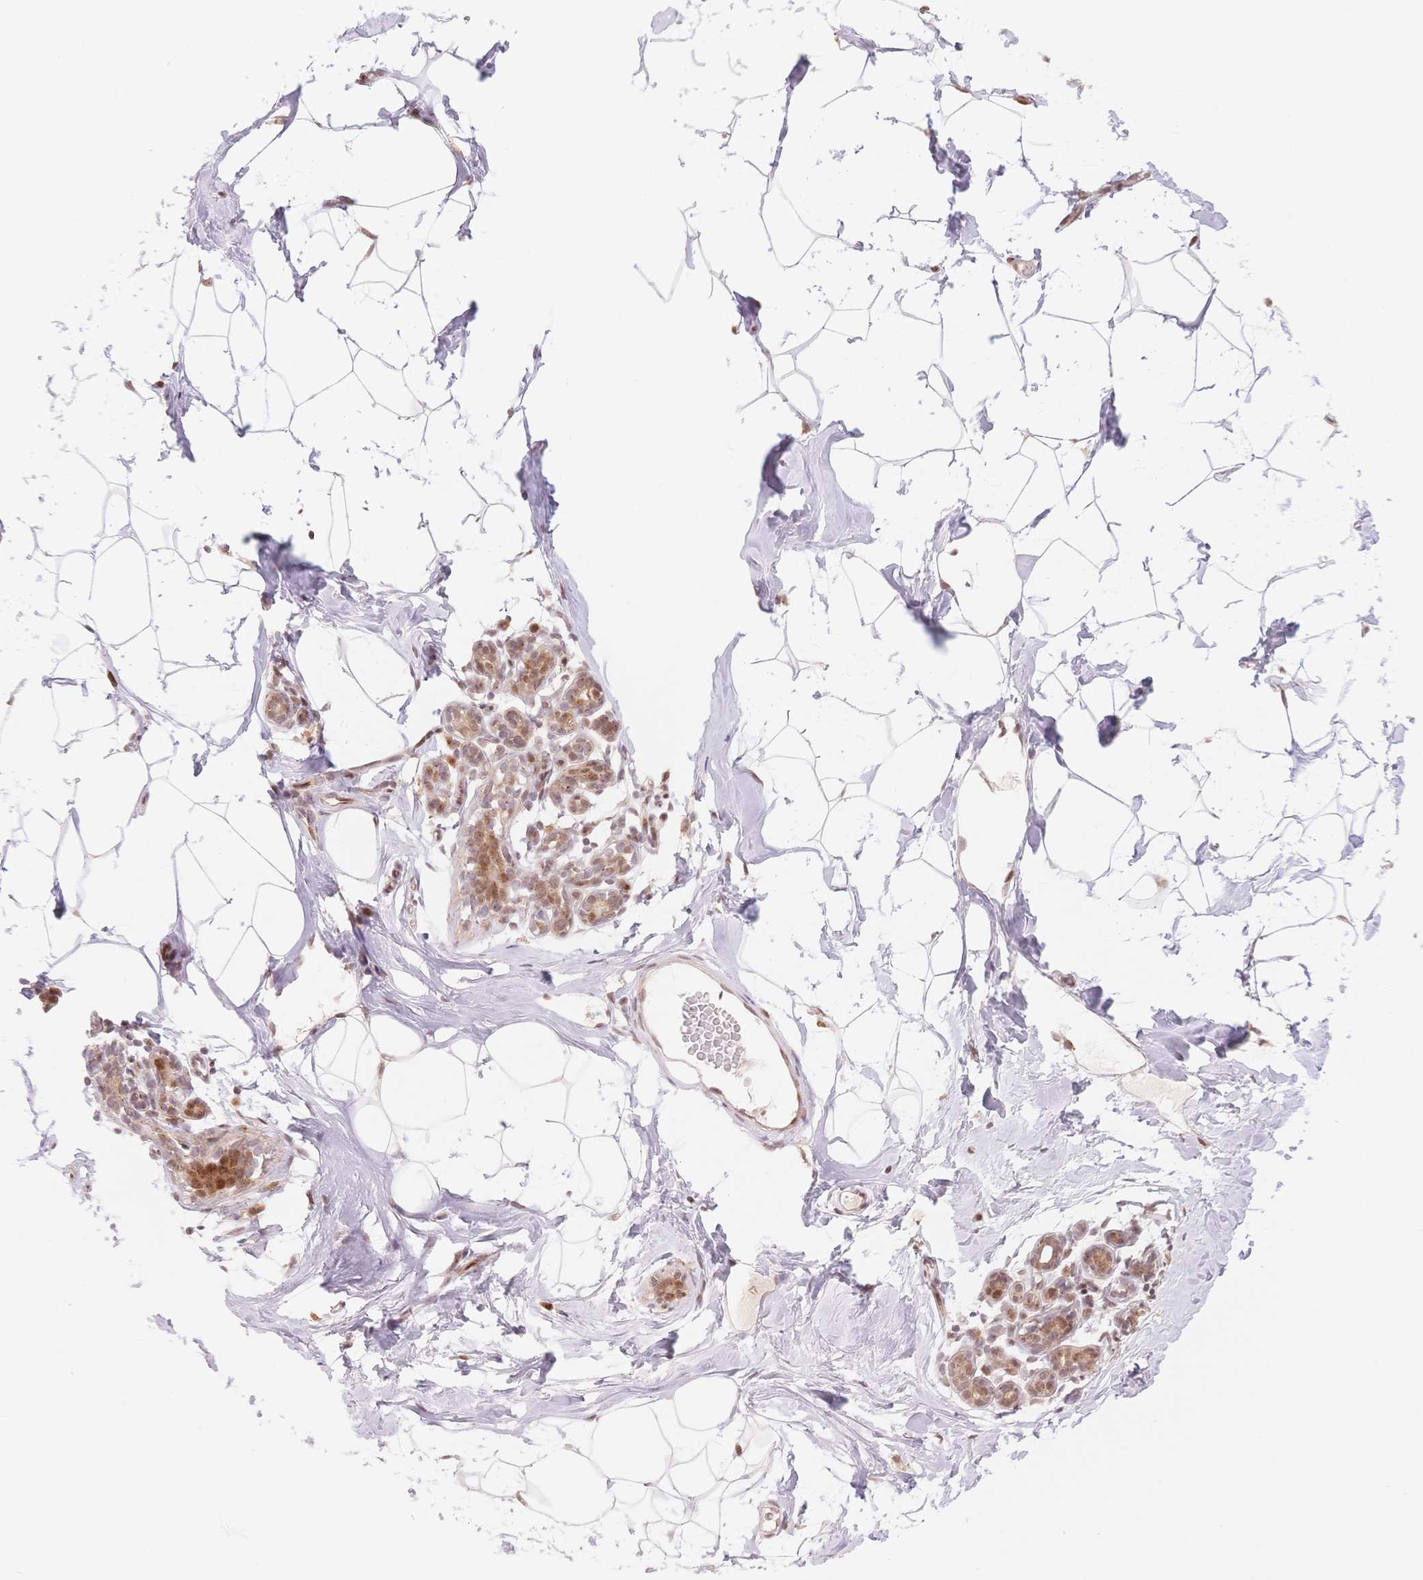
{"staining": {"intensity": "moderate", "quantity": "25%-75%", "location": "cytoplasmic/membranous,nuclear"}, "tissue": "breast", "cell_type": "Adipocytes", "image_type": "normal", "snomed": [{"axis": "morphology", "description": "Normal tissue, NOS"}, {"axis": "topography", "description": "Breast"}], "caption": "An immunohistochemistry histopathology image of normal tissue is shown. Protein staining in brown shows moderate cytoplasmic/membranous,nuclear positivity in breast within adipocytes.", "gene": "STK39", "patient": {"sex": "female", "age": 32}}